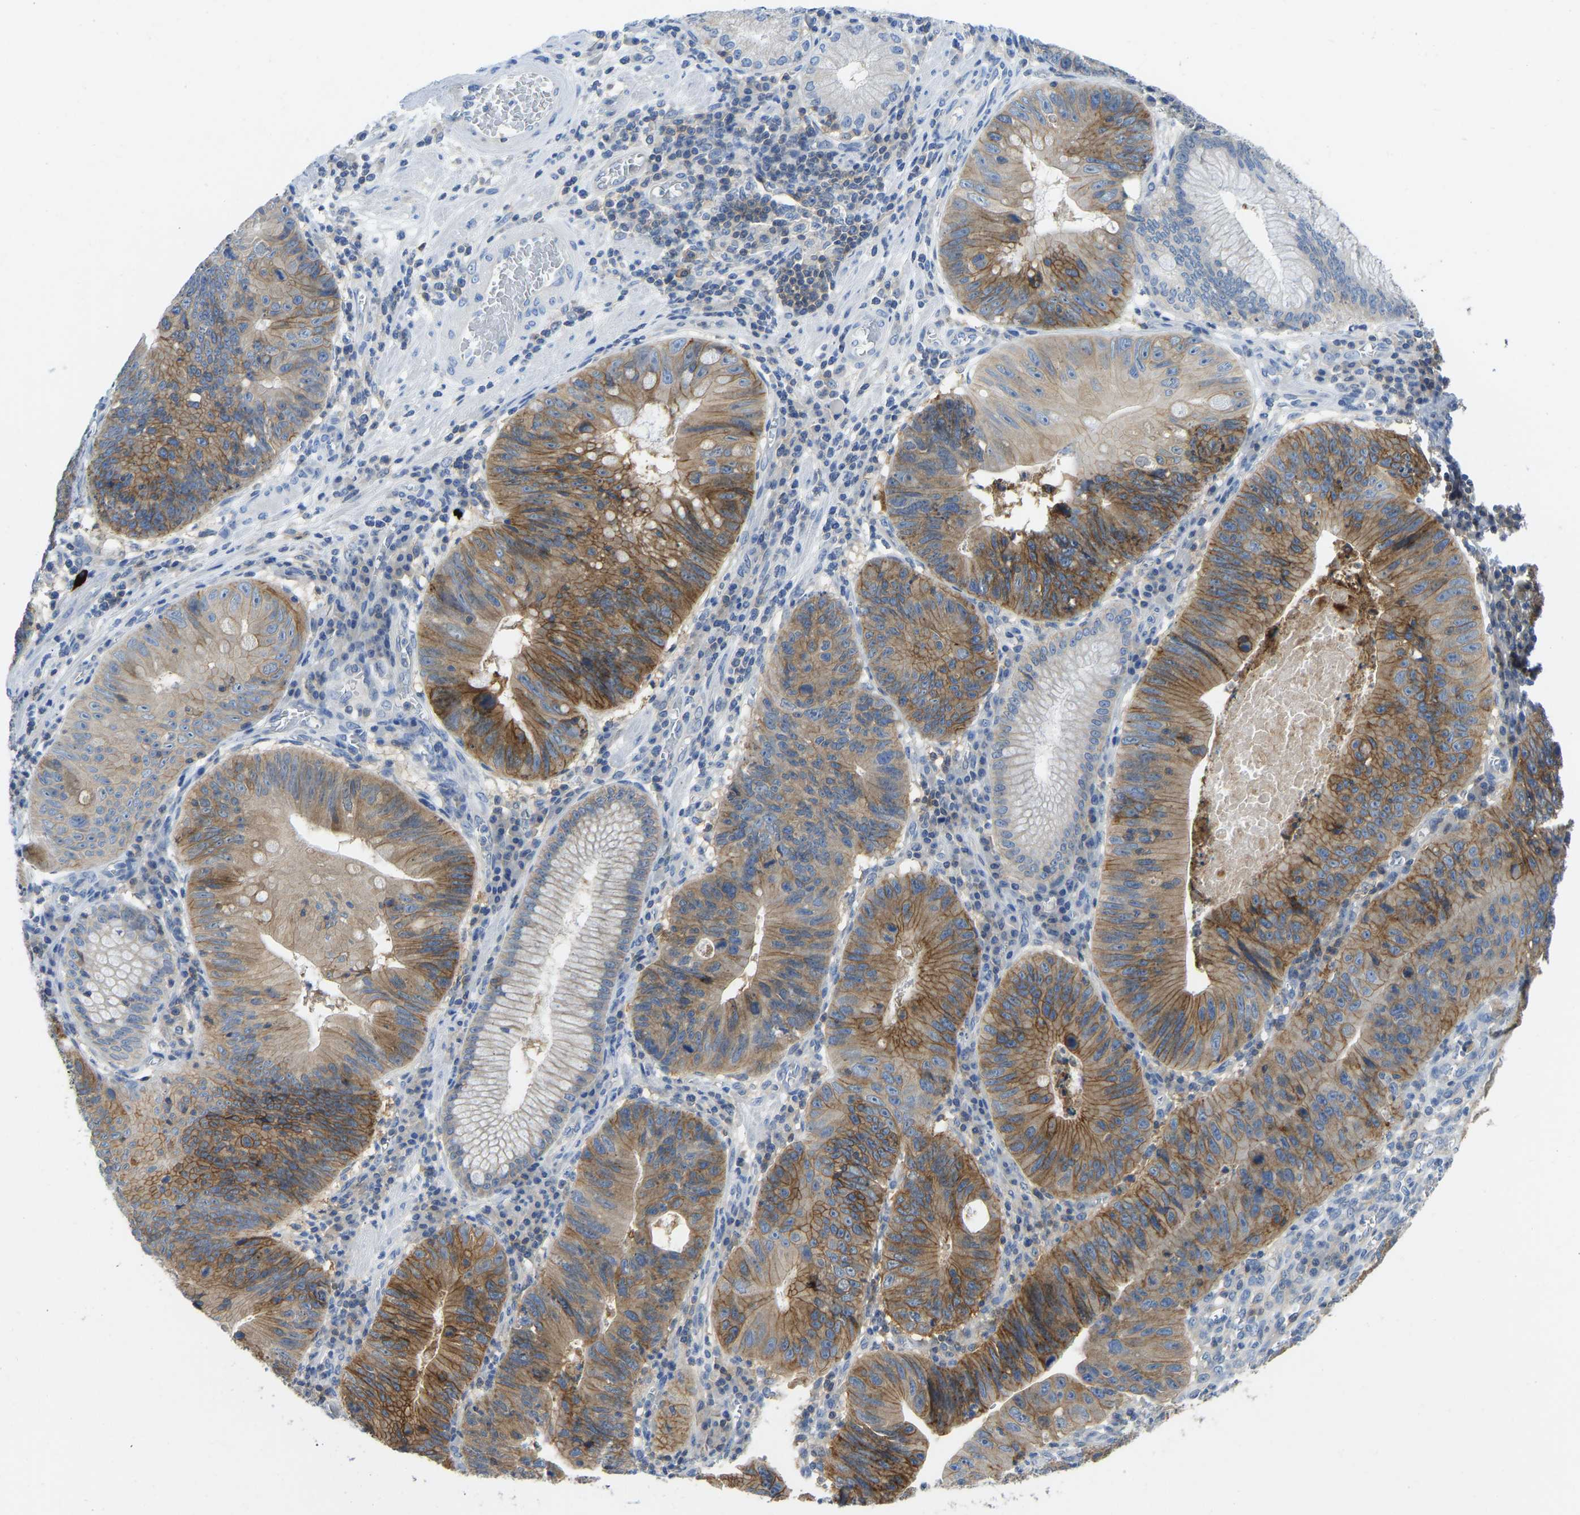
{"staining": {"intensity": "moderate", "quantity": ">75%", "location": "cytoplasmic/membranous"}, "tissue": "stomach cancer", "cell_type": "Tumor cells", "image_type": "cancer", "snomed": [{"axis": "morphology", "description": "Adenocarcinoma, NOS"}, {"axis": "topography", "description": "Stomach"}], "caption": "Brown immunohistochemical staining in human adenocarcinoma (stomach) demonstrates moderate cytoplasmic/membranous expression in about >75% of tumor cells.", "gene": "NDRG3", "patient": {"sex": "male", "age": 59}}